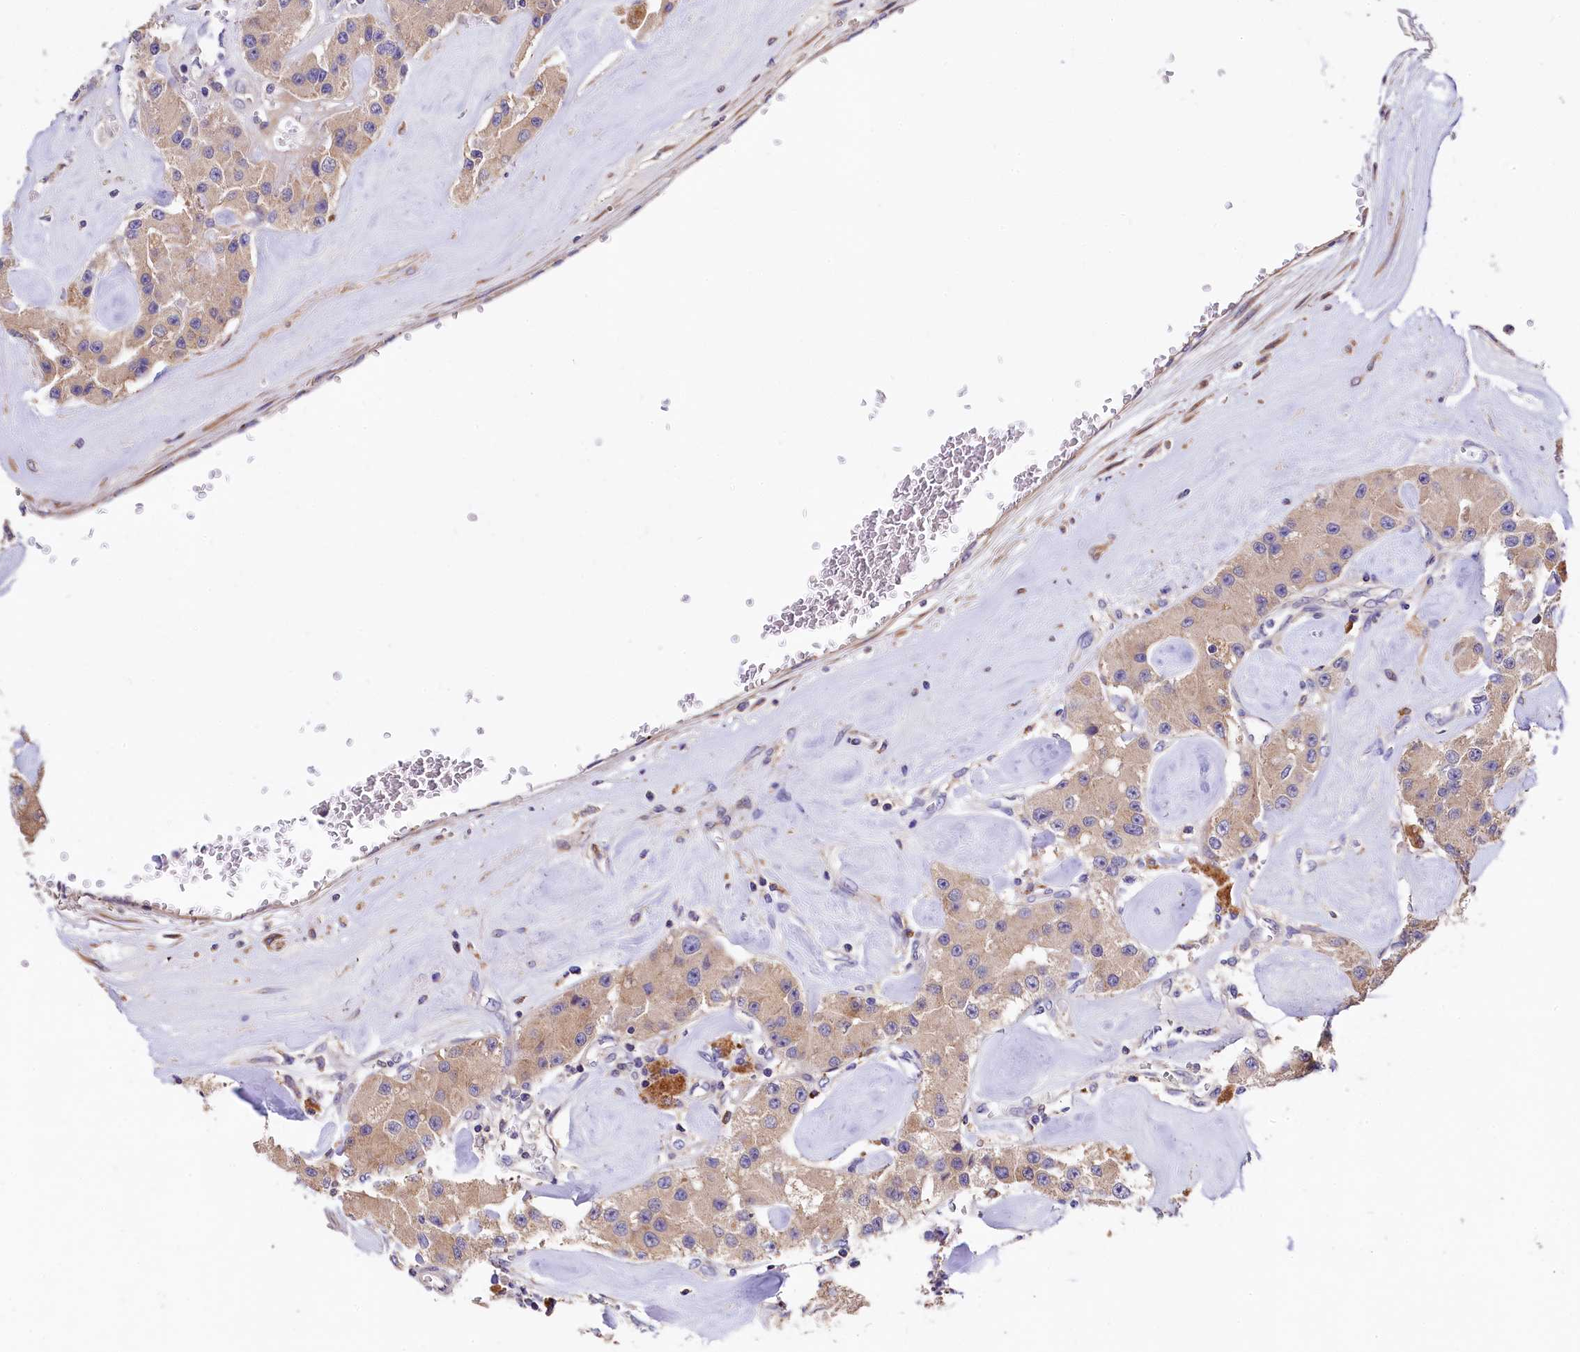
{"staining": {"intensity": "weak", "quantity": "25%-75%", "location": "cytoplasmic/membranous"}, "tissue": "carcinoid", "cell_type": "Tumor cells", "image_type": "cancer", "snomed": [{"axis": "morphology", "description": "Carcinoid, malignant, NOS"}, {"axis": "topography", "description": "Pancreas"}], "caption": "Immunohistochemistry (DAB (3,3'-diaminobenzidine)) staining of human carcinoid (malignant) demonstrates weak cytoplasmic/membranous protein staining in approximately 25%-75% of tumor cells.", "gene": "EPS8L2", "patient": {"sex": "male", "age": 41}}